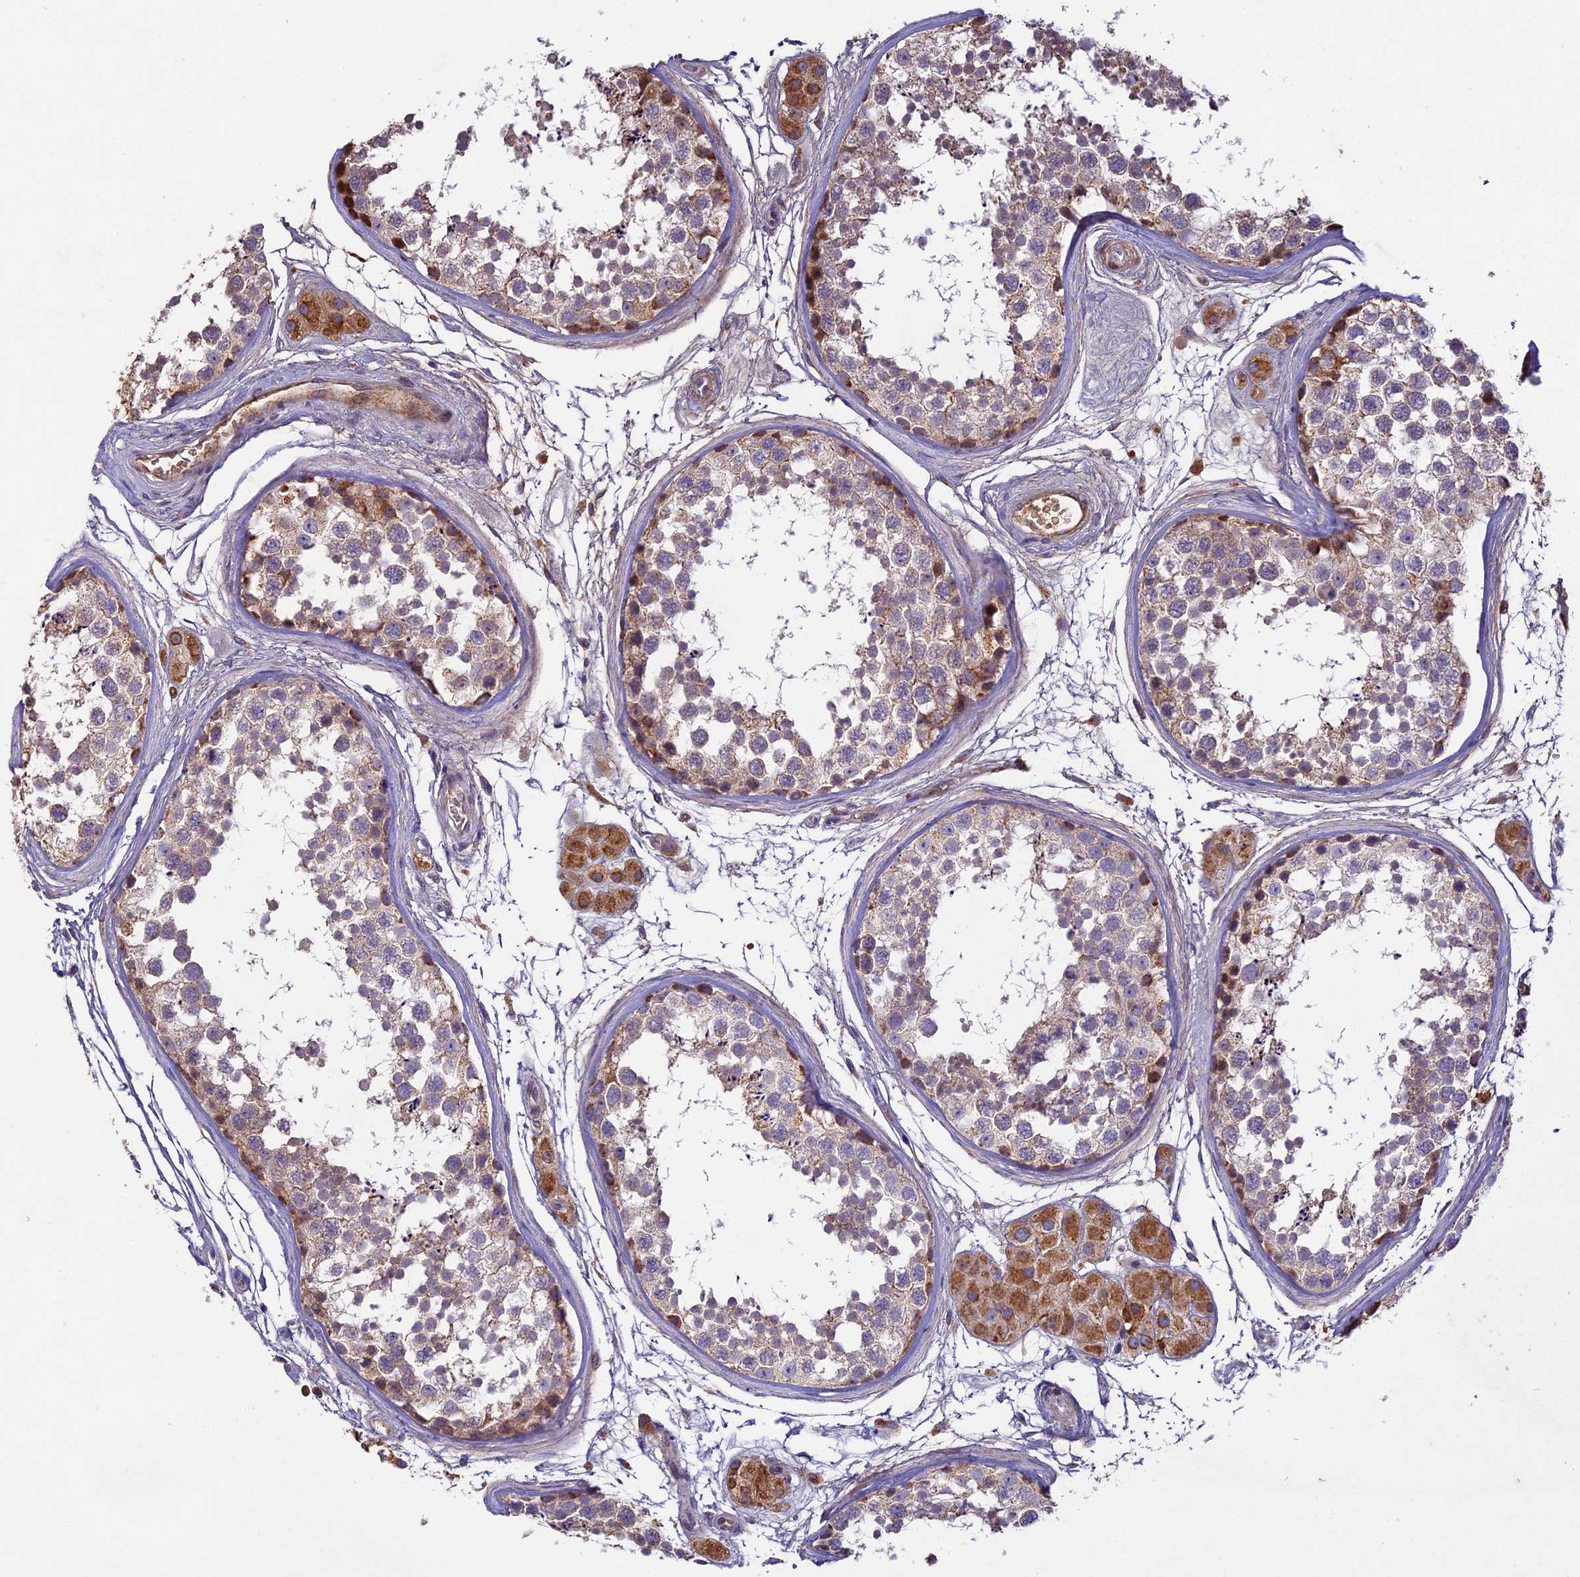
{"staining": {"intensity": "moderate", "quantity": "<25%", "location": "cytoplasmic/membranous"}, "tissue": "testis", "cell_type": "Cells in seminiferous ducts", "image_type": "normal", "snomed": [{"axis": "morphology", "description": "Normal tissue, NOS"}, {"axis": "topography", "description": "Testis"}], "caption": "Human testis stained with a brown dye reveals moderate cytoplasmic/membranous positive staining in approximately <25% of cells in seminiferous ducts.", "gene": "OCEL1", "patient": {"sex": "male", "age": 56}}